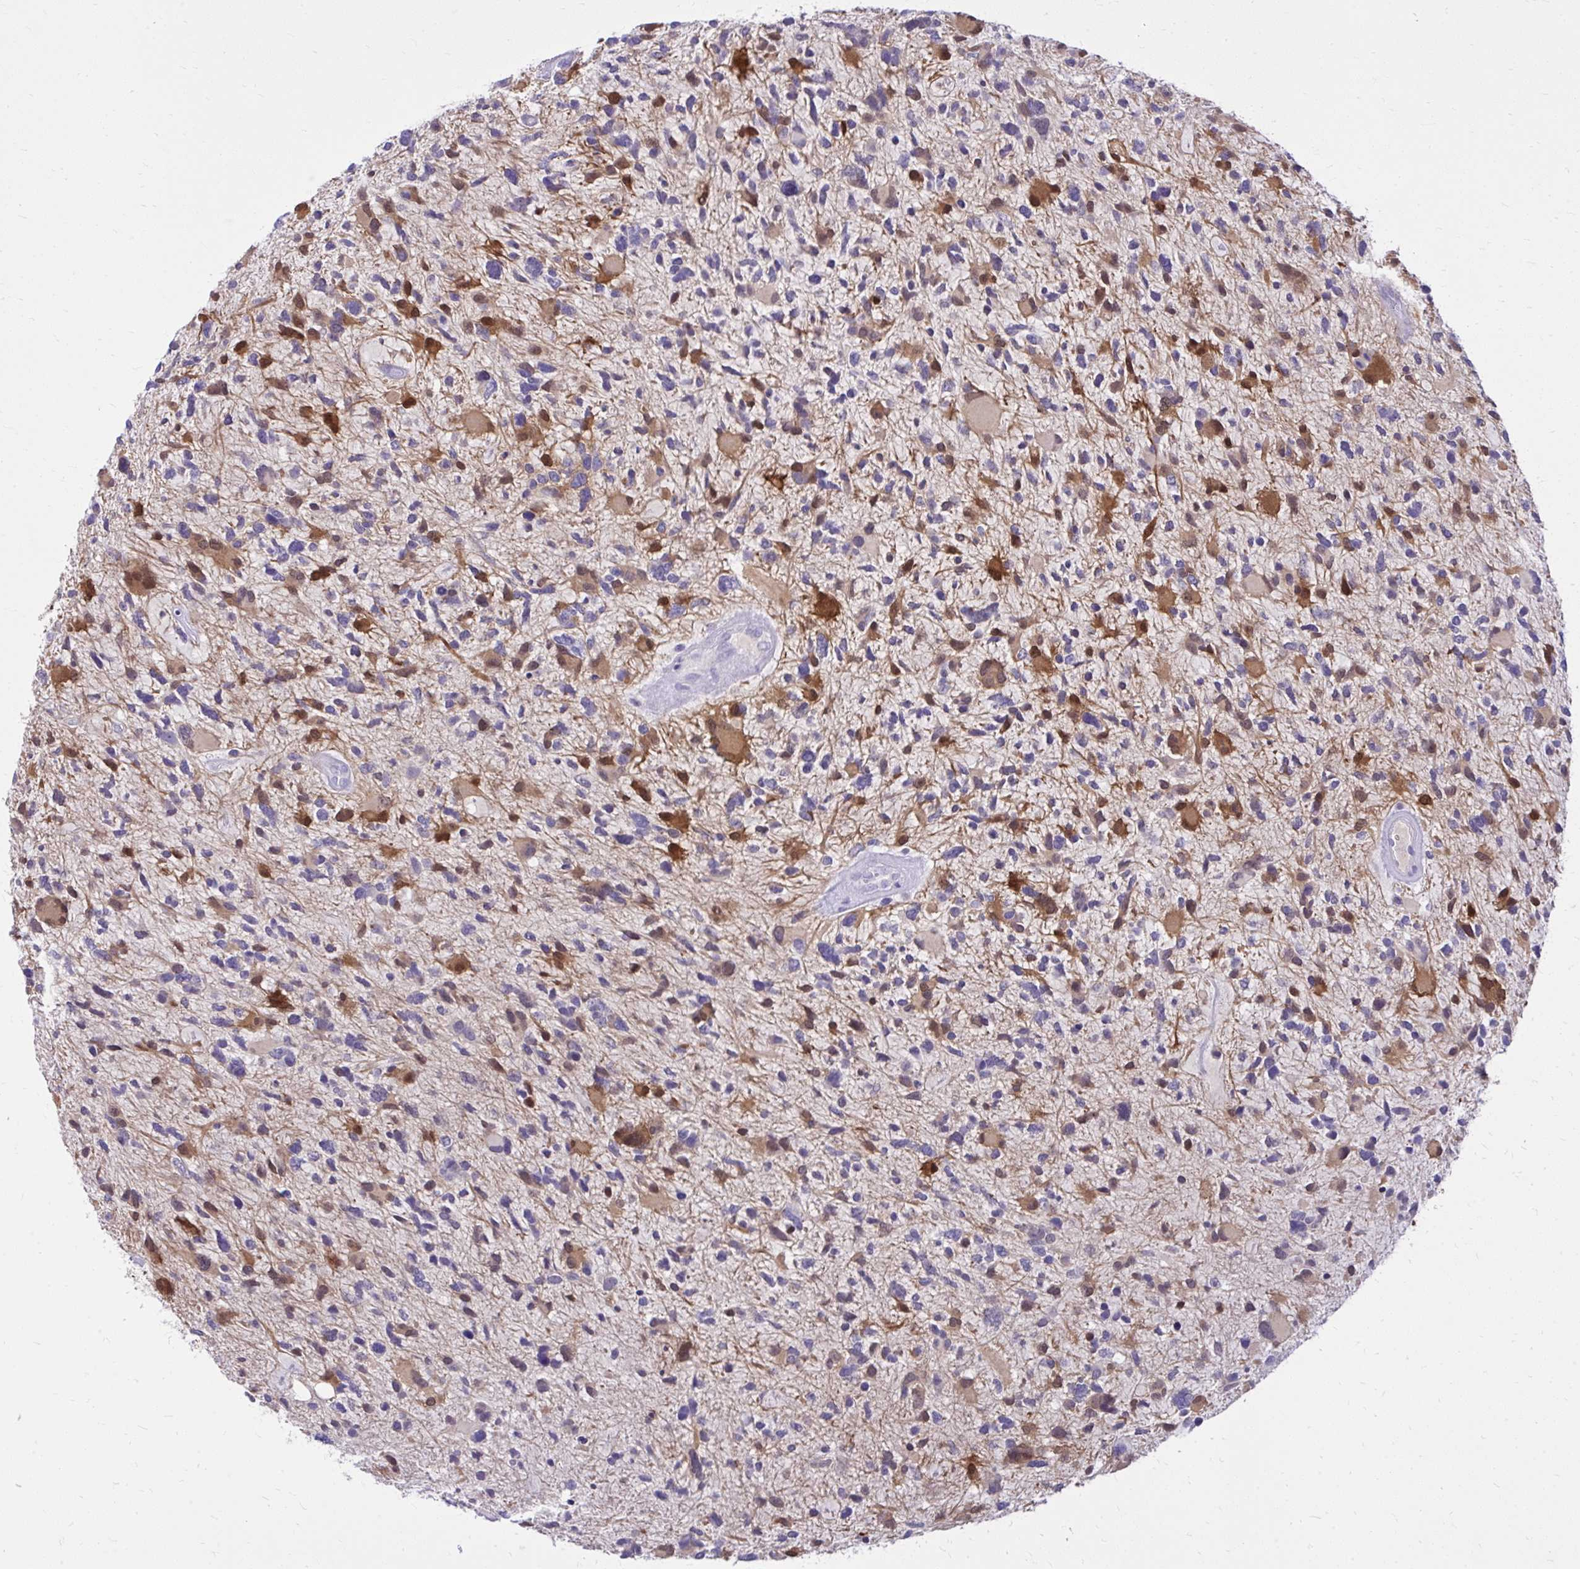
{"staining": {"intensity": "moderate", "quantity": "<25%", "location": "cytoplasmic/membranous"}, "tissue": "glioma", "cell_type": "Tumor cells", "image_type": "cancer", "snomed": [{"axis": "morphology", "description": "Glioma, malignant, High grade"}, {"axis": "topography", "description": "Brain"}], "caption": "Immunohistochemical staining of high-grade glioma (malignant) demonstrates low levels of moderate cytoplasmic/membranous staining in approximately <25% of tumor cells.", "gene": "NNMT", "patient": {"sex": "female", "age": 11}}